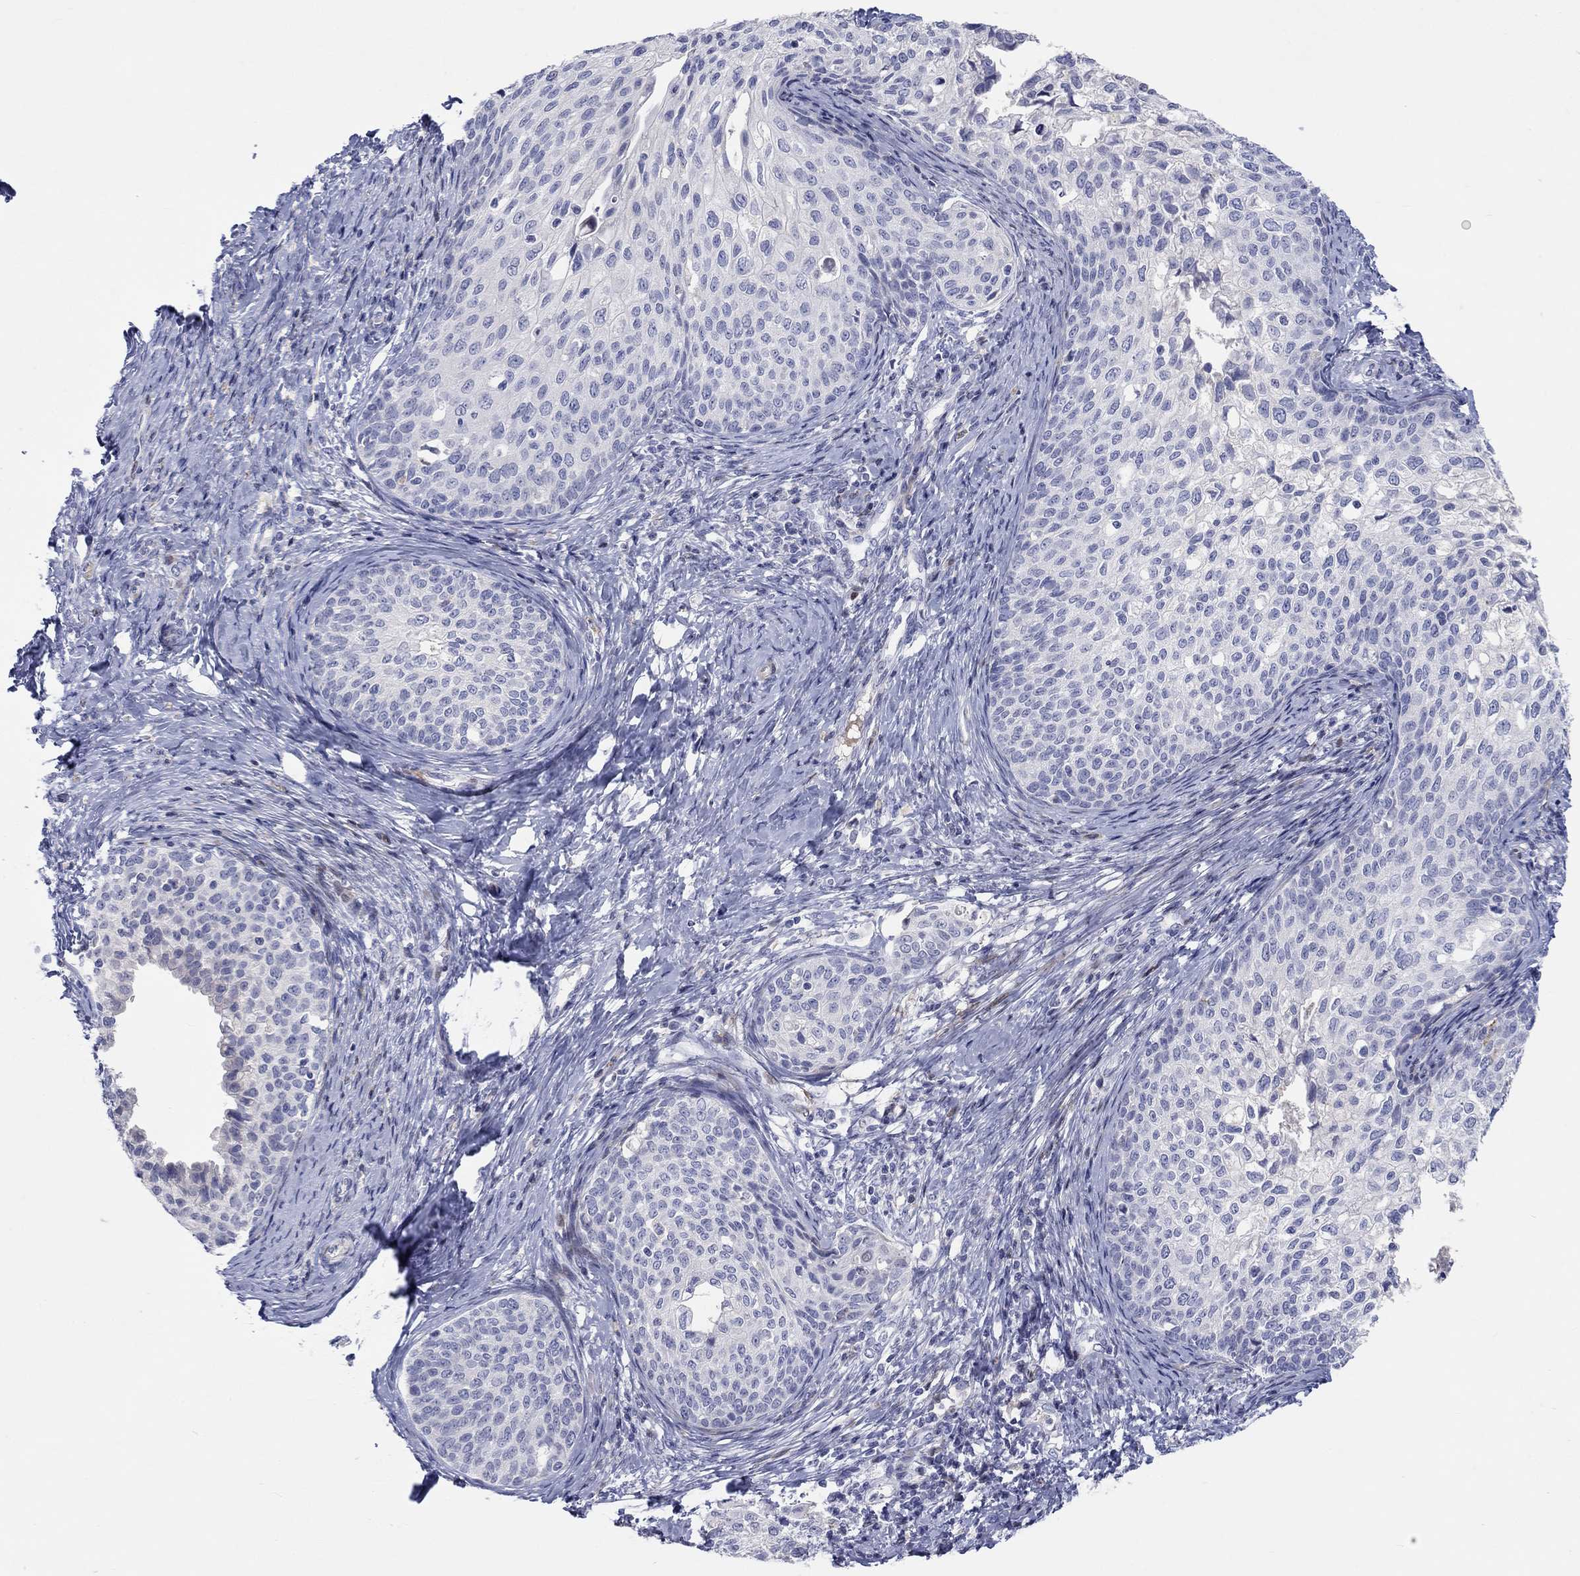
{"staining": {"intensity": "negative", "quantity": "none", "location": "none"}, "tissue": "cervical cancer", "cell_type": "Tumor cells", "image_type": "cancer", "snomed": [{"axis": "morphology", "description": "Squamous cell carcinoma, NOS"}, {"axis": "topography", "description": "Cervix"}], "caption": "Immunohistochemistry histopathology image of neoplastic tissue: human cervical squamous cell carcinoma stained with DAB demonstrates no significant protein staining in tumor cells.", "gene": "ARHGAP36", "patient": {"sex": "female", "age": 51}}